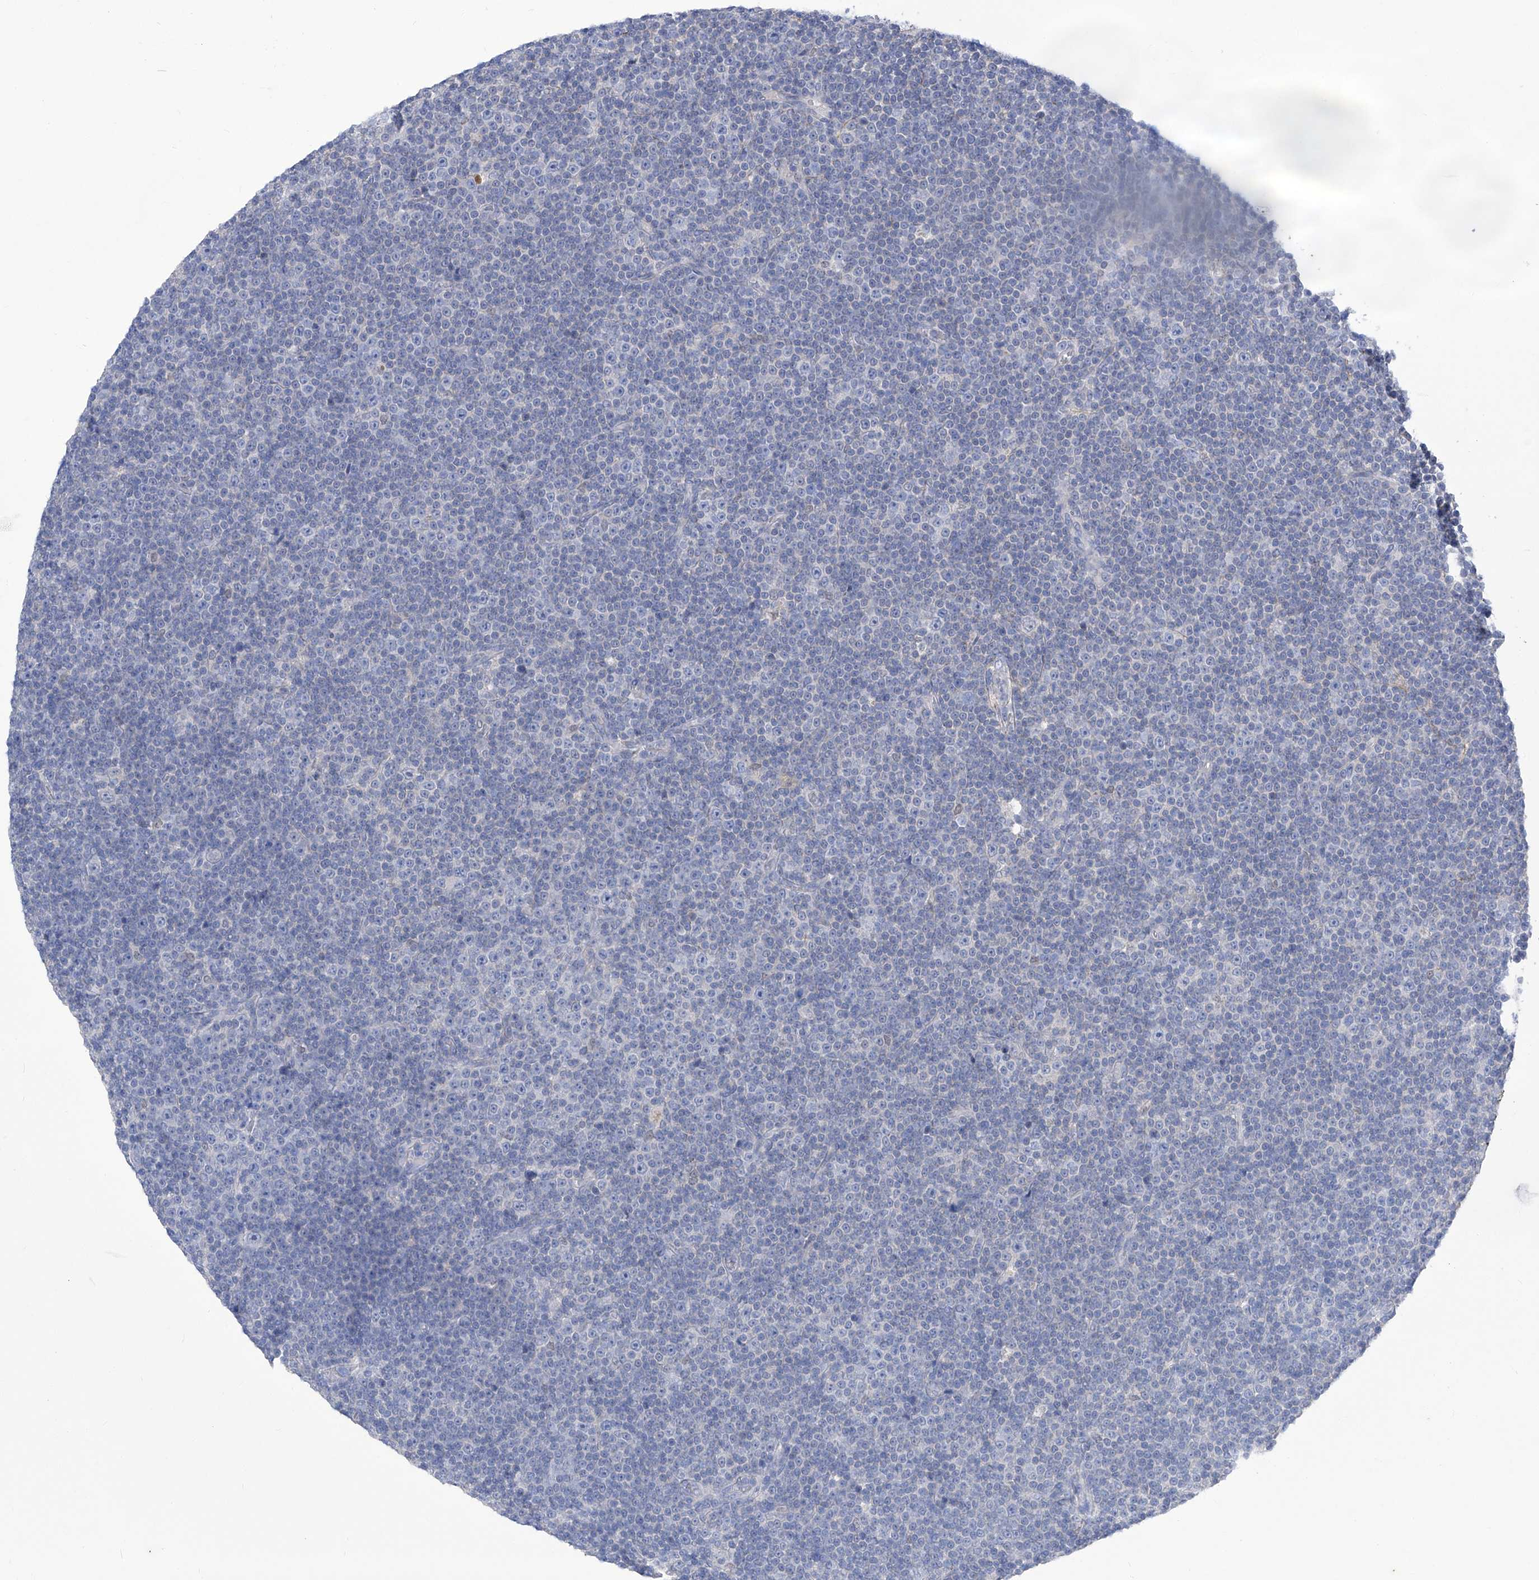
{"staining": {"intensity": "negative", "quantity": "none", "location": "none"}, "tissue": "lymphoma", "cell_type": "Tumor cells", "image_type": "cancer", "snomed": [{"axis": "morphology", "description": "Malignant lymphoma, non-Hodgkin's type, Low grade"}, {"axis": "topography", "description": "Lymph node"}], "caption": "Immunohistochemical staining of lymphoma shows no significant expression in tumor cells.", "gene": "TXNIP", "patient": {"sex": "female", "age": 67}}